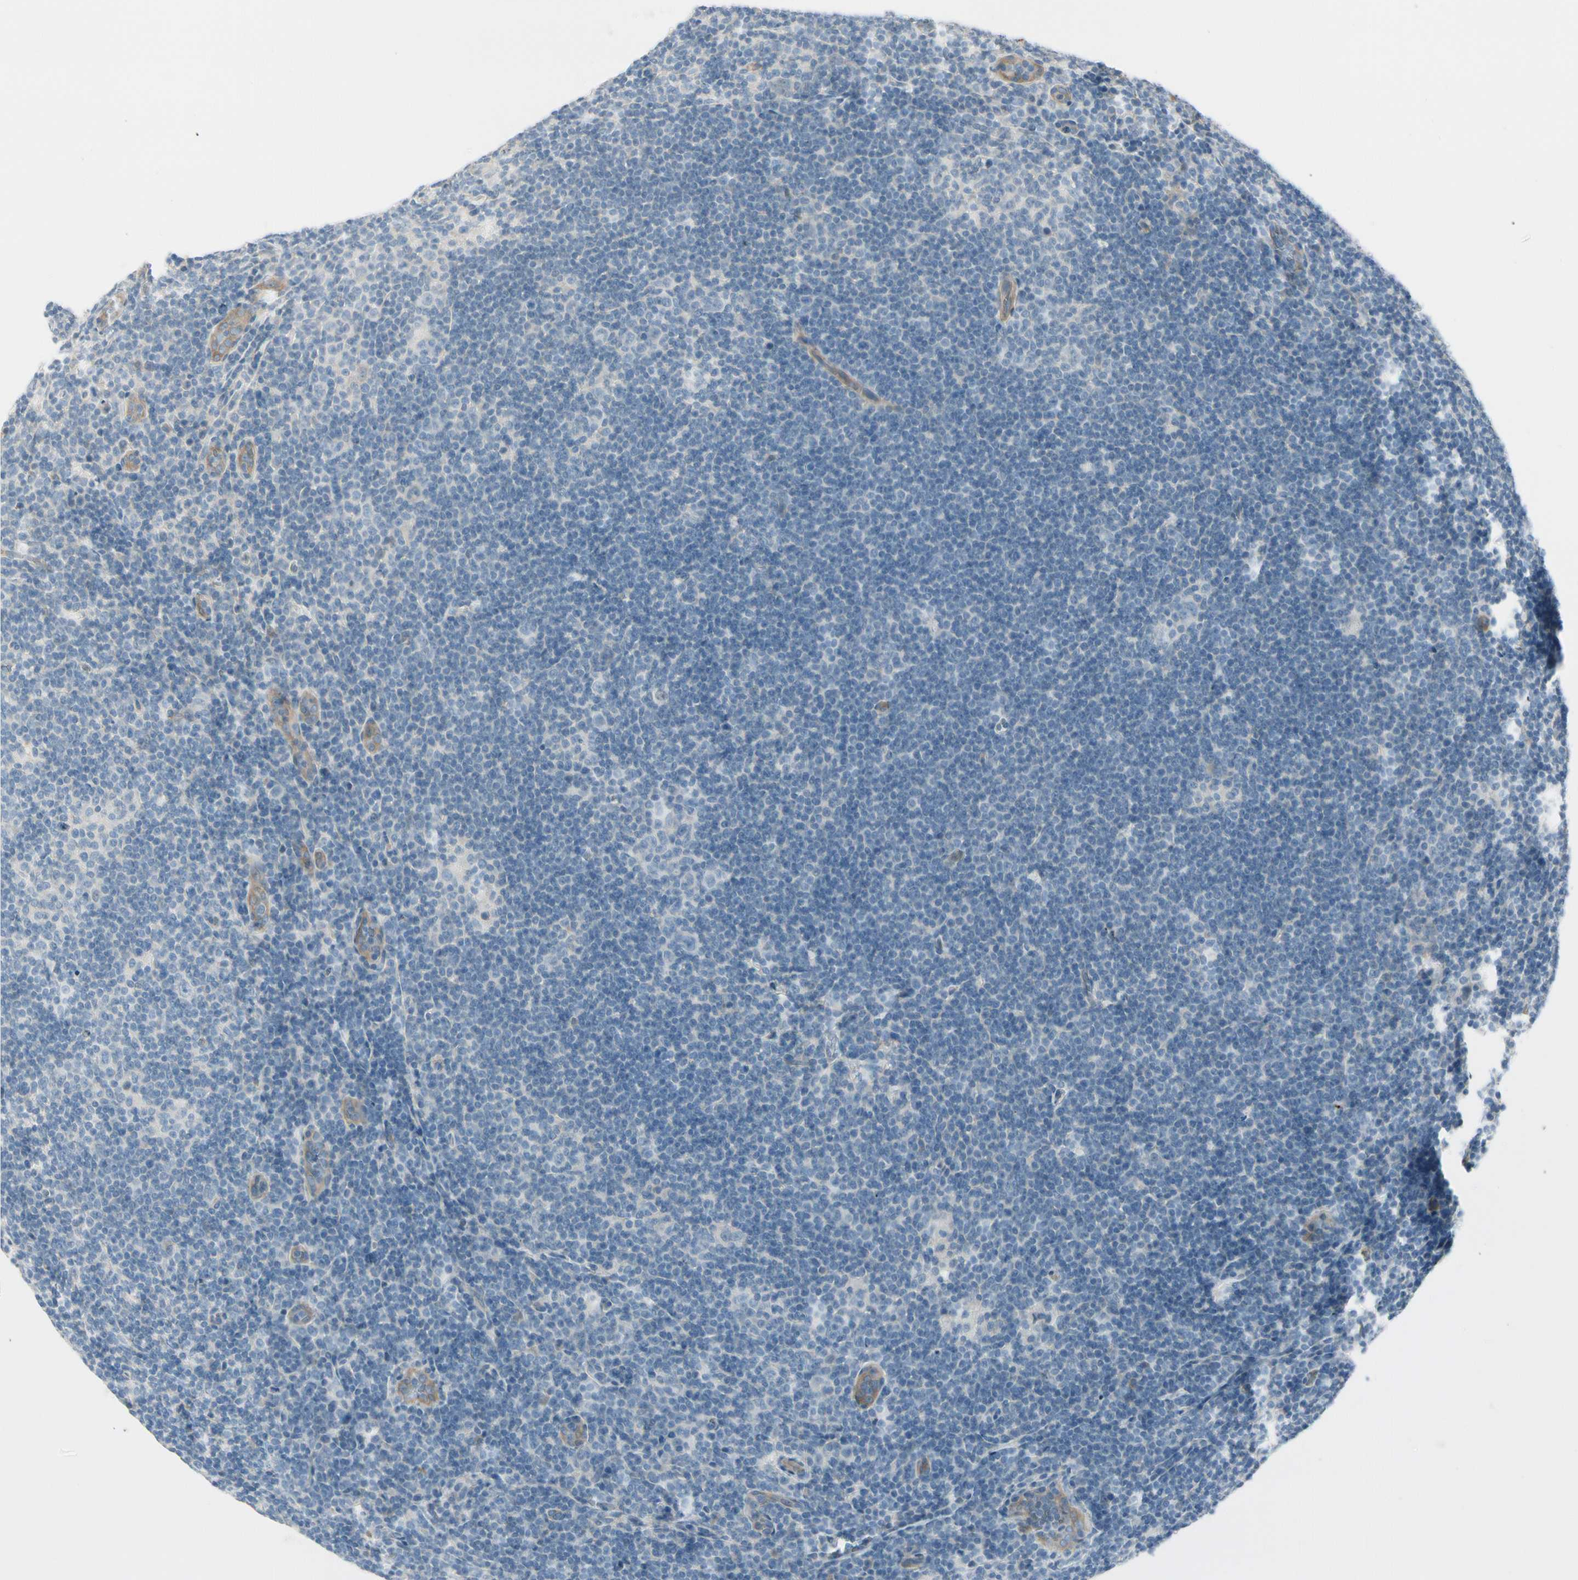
{"staining": {"intensity": "negative", "quantity": "none", "location": "none"}, "tissue": "lymphoma", "cell_type": "Tumor cells", "image_type": "cancer", "snomed": [{"axis": "morphology", "description": "Hodgkin's disease, NOS"}, {"axis": "topography", "description": "Lymph node"}], "caption": "Tumor cells are negative for protein expression in human Hodgkin's disease.", "gene": "ITGA3", "patient": {"sex": "female", "age": 57}}